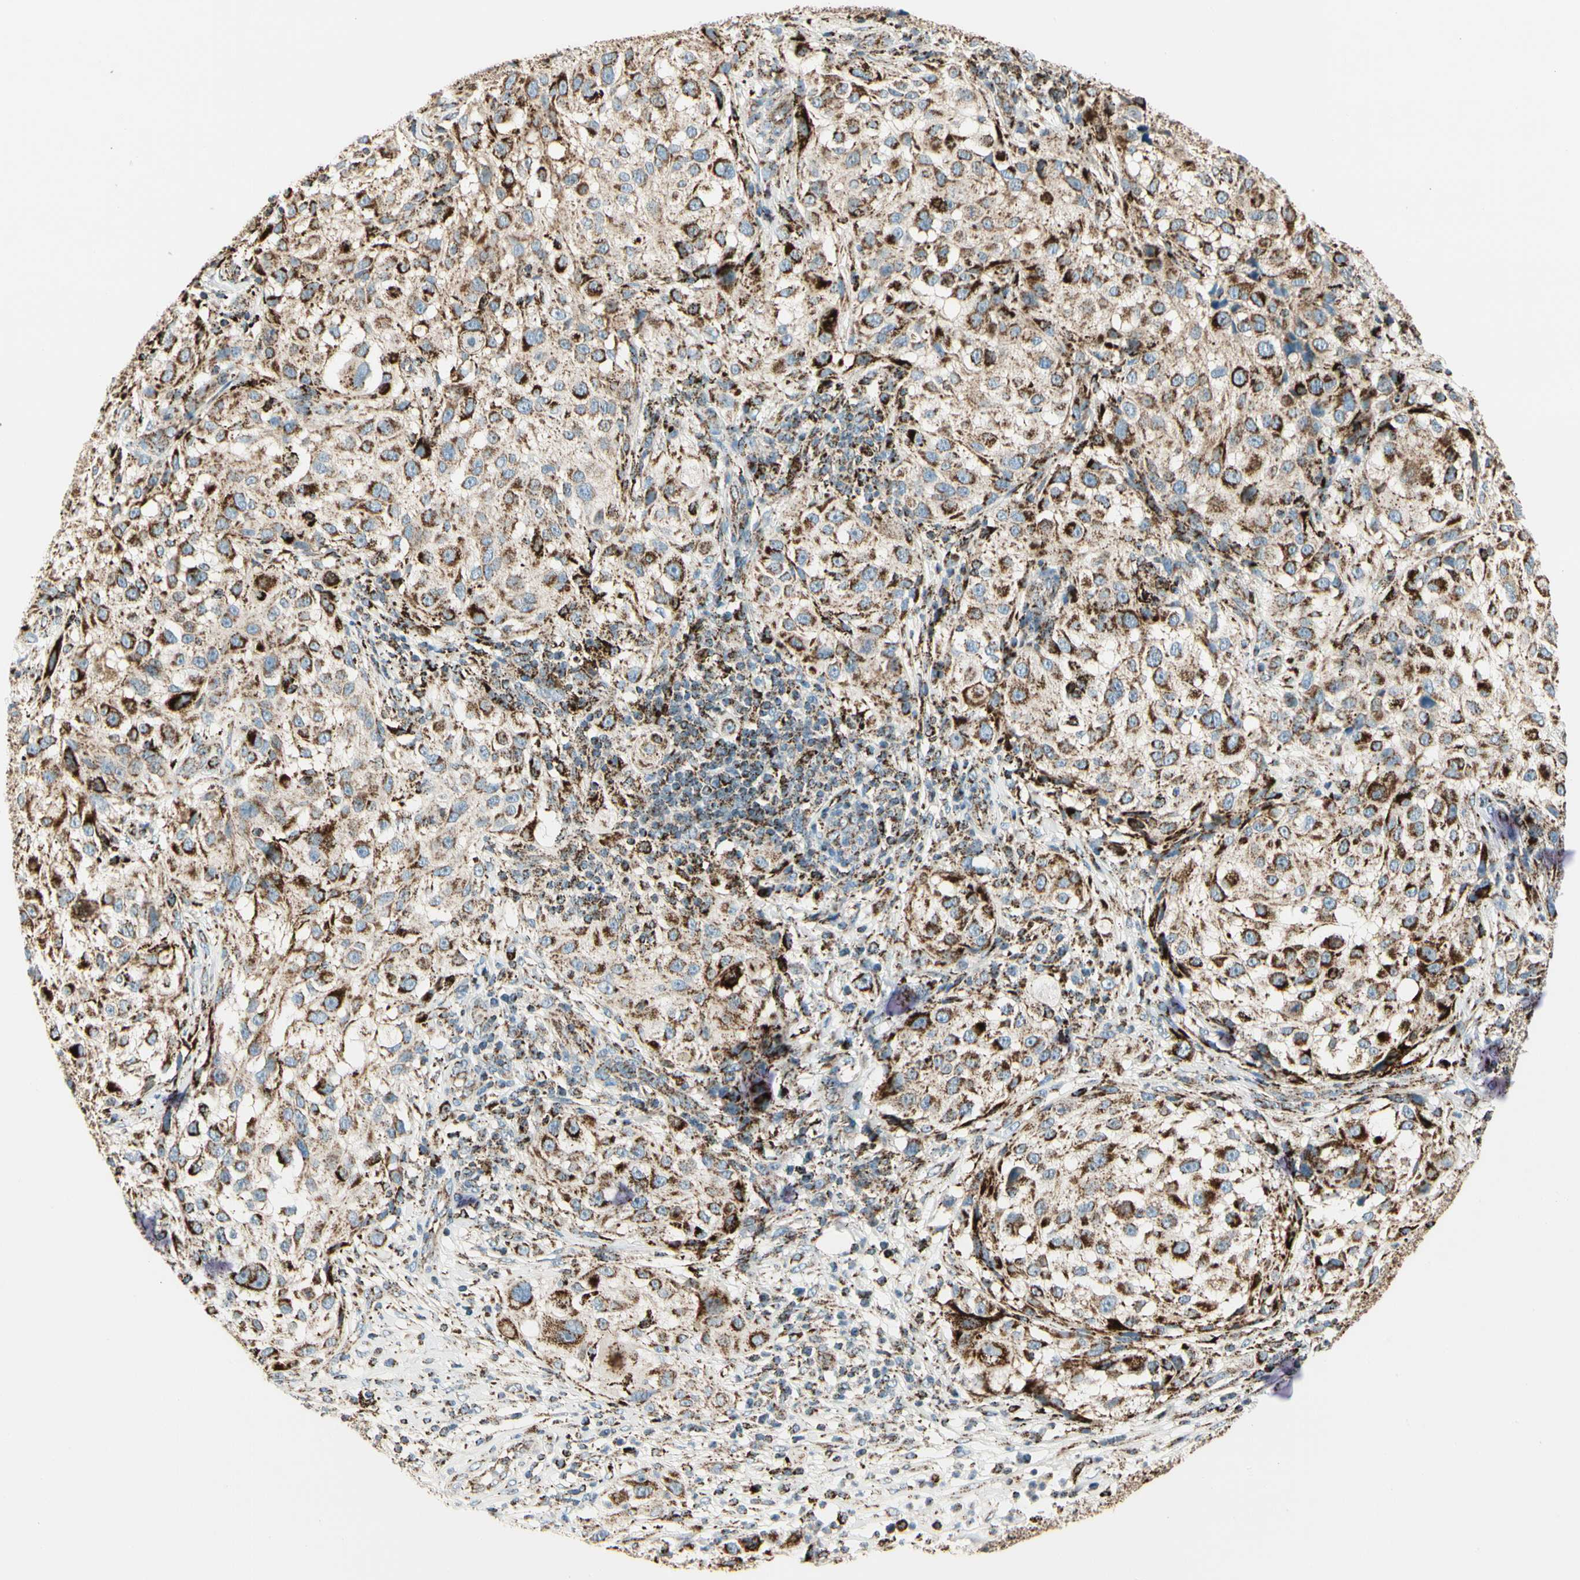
{"staining": {"intensity": "strong", "quantity": ">75%", "location": "cytoplasmic/membranous"}, "tissue": "melanoma", "cell_type": "Tumor cells", "image_type": "cancer", "snomed": [{"axis": "morphology", "description": "Necrosis, NOS"}, {"axis": "morphology", "description": "Malignant melanoma, NOS"}, {"axis": "topography", "description": "Skin"}], "caption": "Tumor cells exhibit high levels of strong cytoplasmic/membranous staining in about >75% of cells in human melanoma.", "gene": "ME2", "patient": {"sex": "female", "age": 87}}